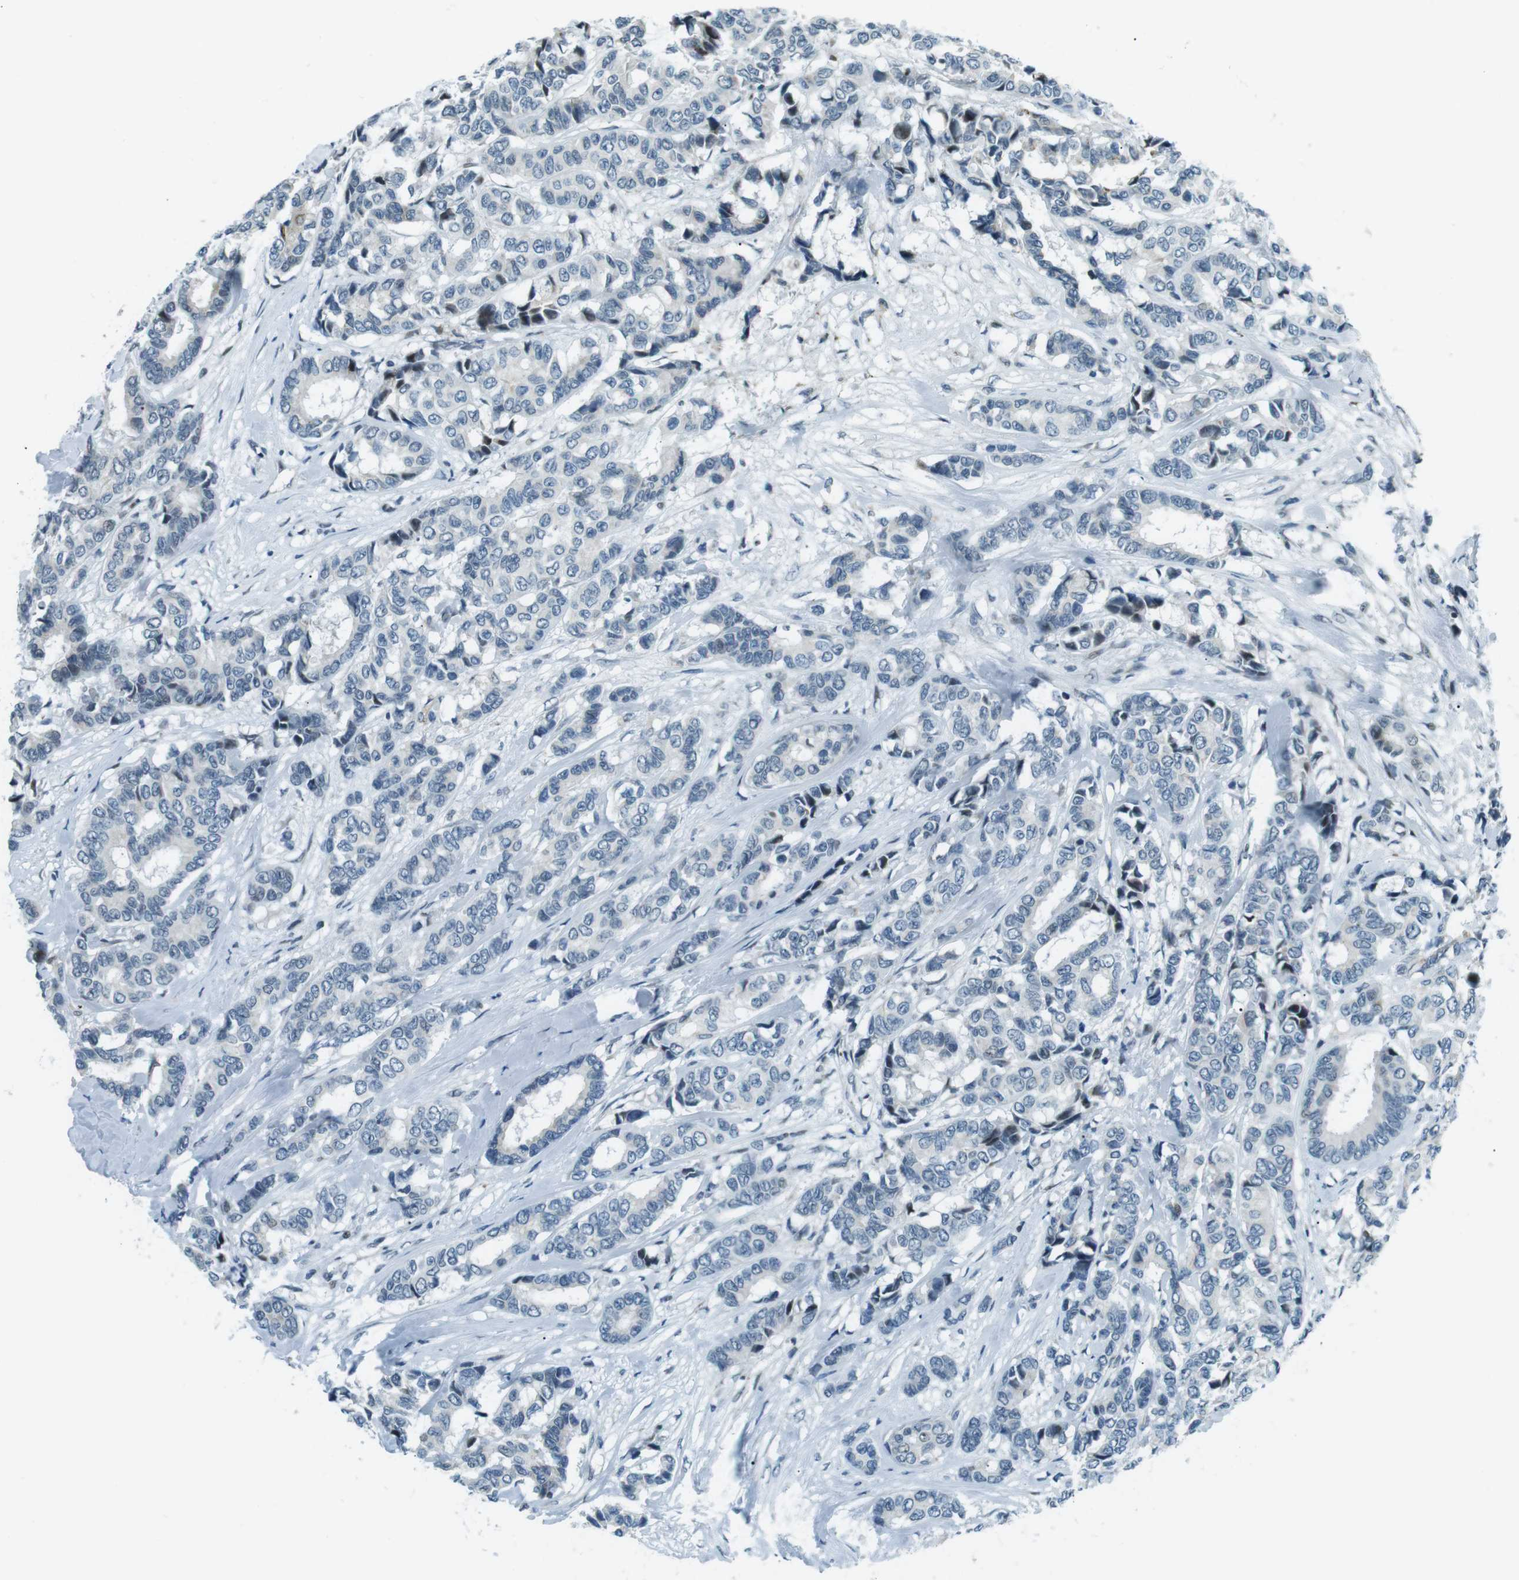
{"staining": {"intensity": "negative", "quantity": "none", "location": "none"}, "tissue": "breast cancer", "cell_type": "Tumor cells", "image_type": "cancer", "snomed": [{"axis": "morphology", "description": "Duct carcinoma"}, {"axis": "topography", "description": "Breast"}], "caption": "An IHC histopathology image of invasive ductal carcinoma (breast) is shown. There is no staining in tumor cells of invasive ductal carcinoma (breast).", "gene": "PJA1", "patient": {"sex": "female", "age": 87}}